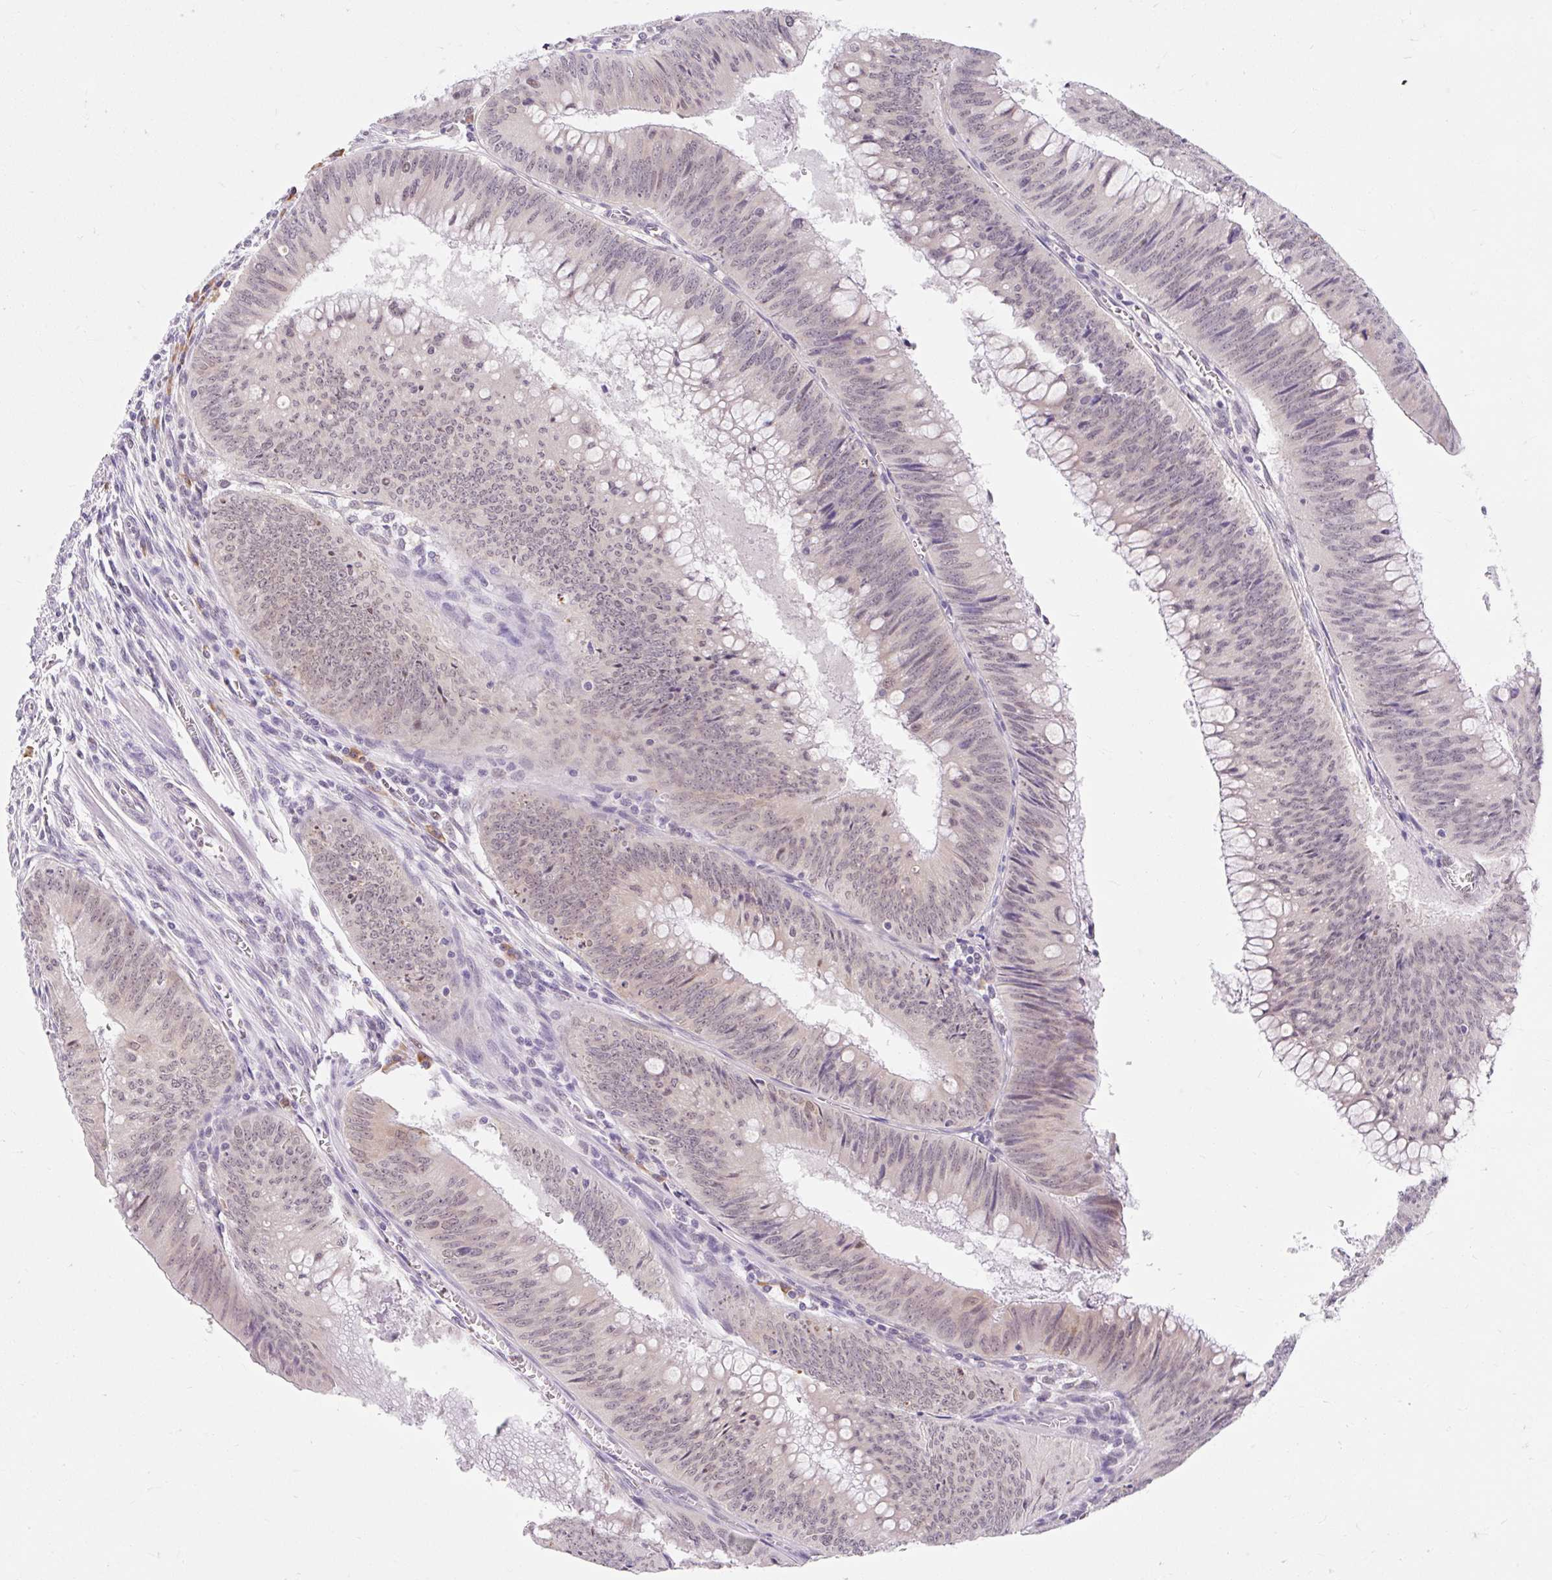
{"staining": {"intensity": "negative", "quantity": "none", "location": "none"}, "tissue": "colorectal cancer", "cell_type": "Tumor cells", "image_type": "cancer", "snomed": [{"axis": "morphology", "description": "Adenocarcinoma, NOS"}, {"axis": "topography", "description": "Rectum"}], "caption": "This is an IHC histopathology image of human colorectal cancer. There is no expression in tumor cells.", "gene": "SRSF10", "patient": {"sex": "female", "age": 72}}